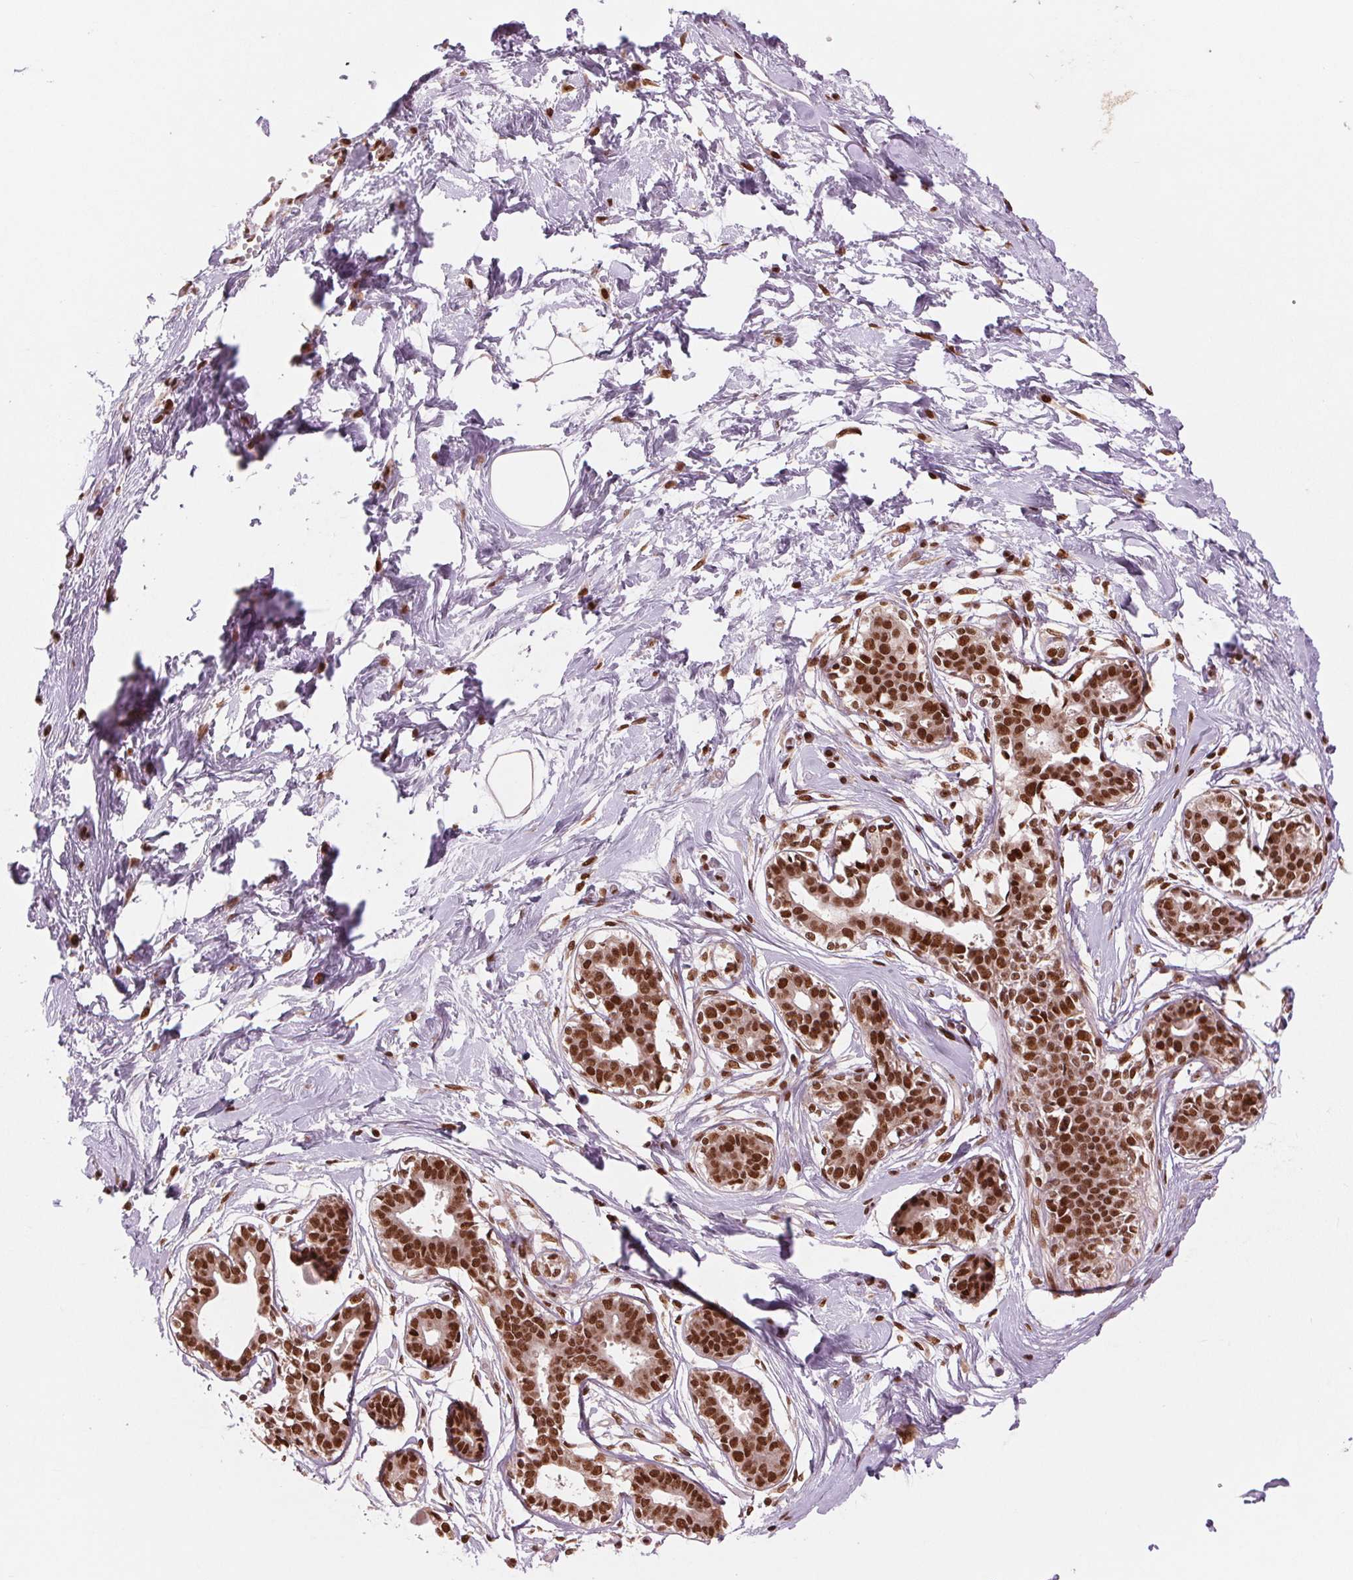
{"staining": {"intensity": "strong", "quantity": "<25%", "location": "nuclear"}, "tissue": "breast", "cell_type": "Adipocytes", "image_type": "normal", "snomed": [{"axis": "morphology", "description": "Normal tissue, NOS"}, {"axis": "topography", "description": "Breast"}], "caption": "Normal breast exhibits strong nuclear staining in approximately <25% of adipocytes, visualized by immunohistochemistry.", "gene": "TTLL9", "patient": {"sex": "female", "age": 45}}